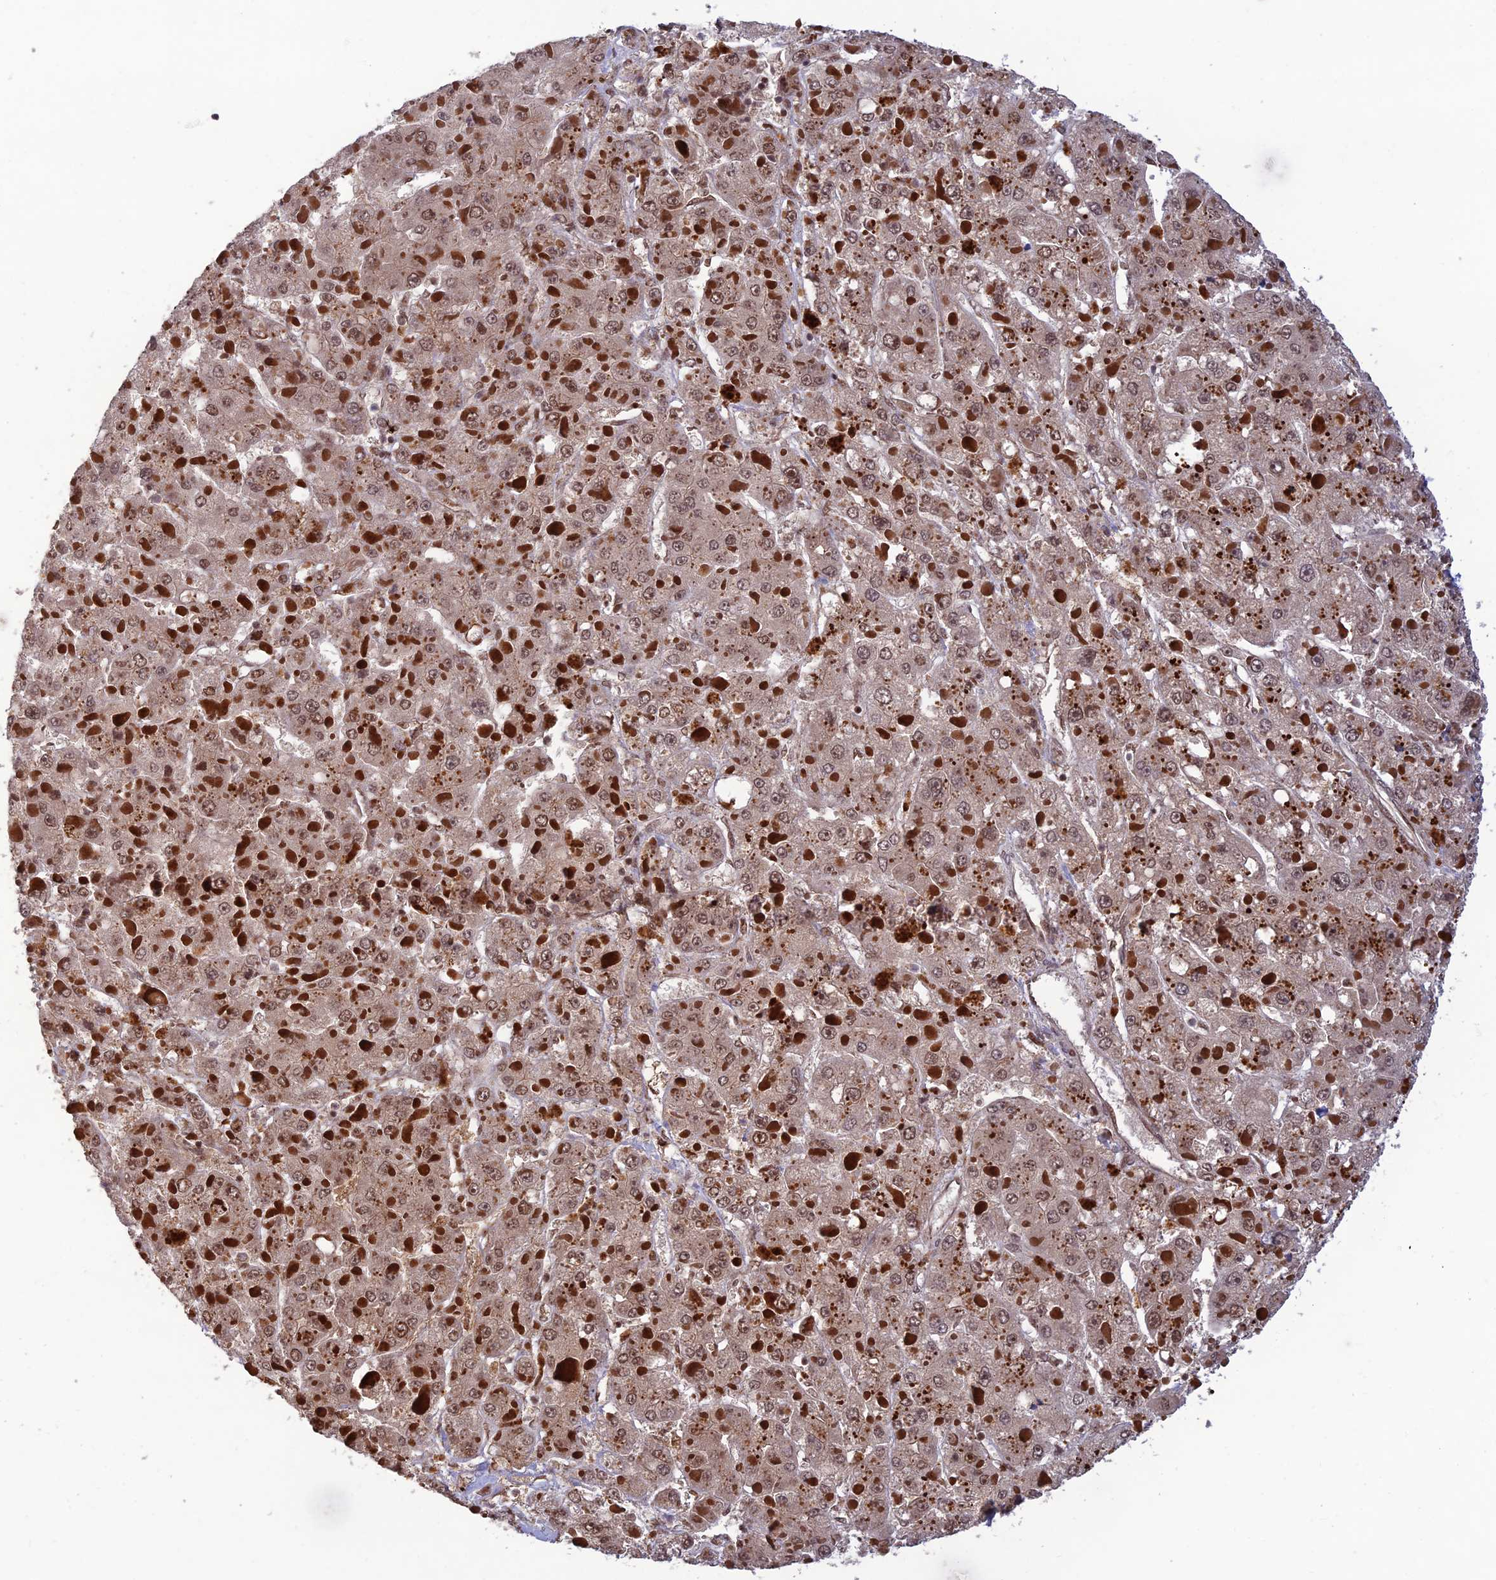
{"staining": {"intensity": "moderate", "quantity": ">75%", "location": "cytoplasmic/membranous,nuclear"}, "tissue": "liver cancer", "cell_type": "Tumor cells", "image_type": "cancer", "snomed": [{"axis": "morphology", "description": "Carcinoma, Hepatocellular, NOS"}, {"axis": "topography", "description": "Liver"}], "caption": "A high-resolution micrograph shows immunohistochemistry staining of hepatocellular carcinoma (liver), which displays moderate cytoplasmic/membranous and nuclear positivity in approximately >75% of tumor cells.", "gene": "ZNF565", "patient": {"sex": "female", "age": 73}}